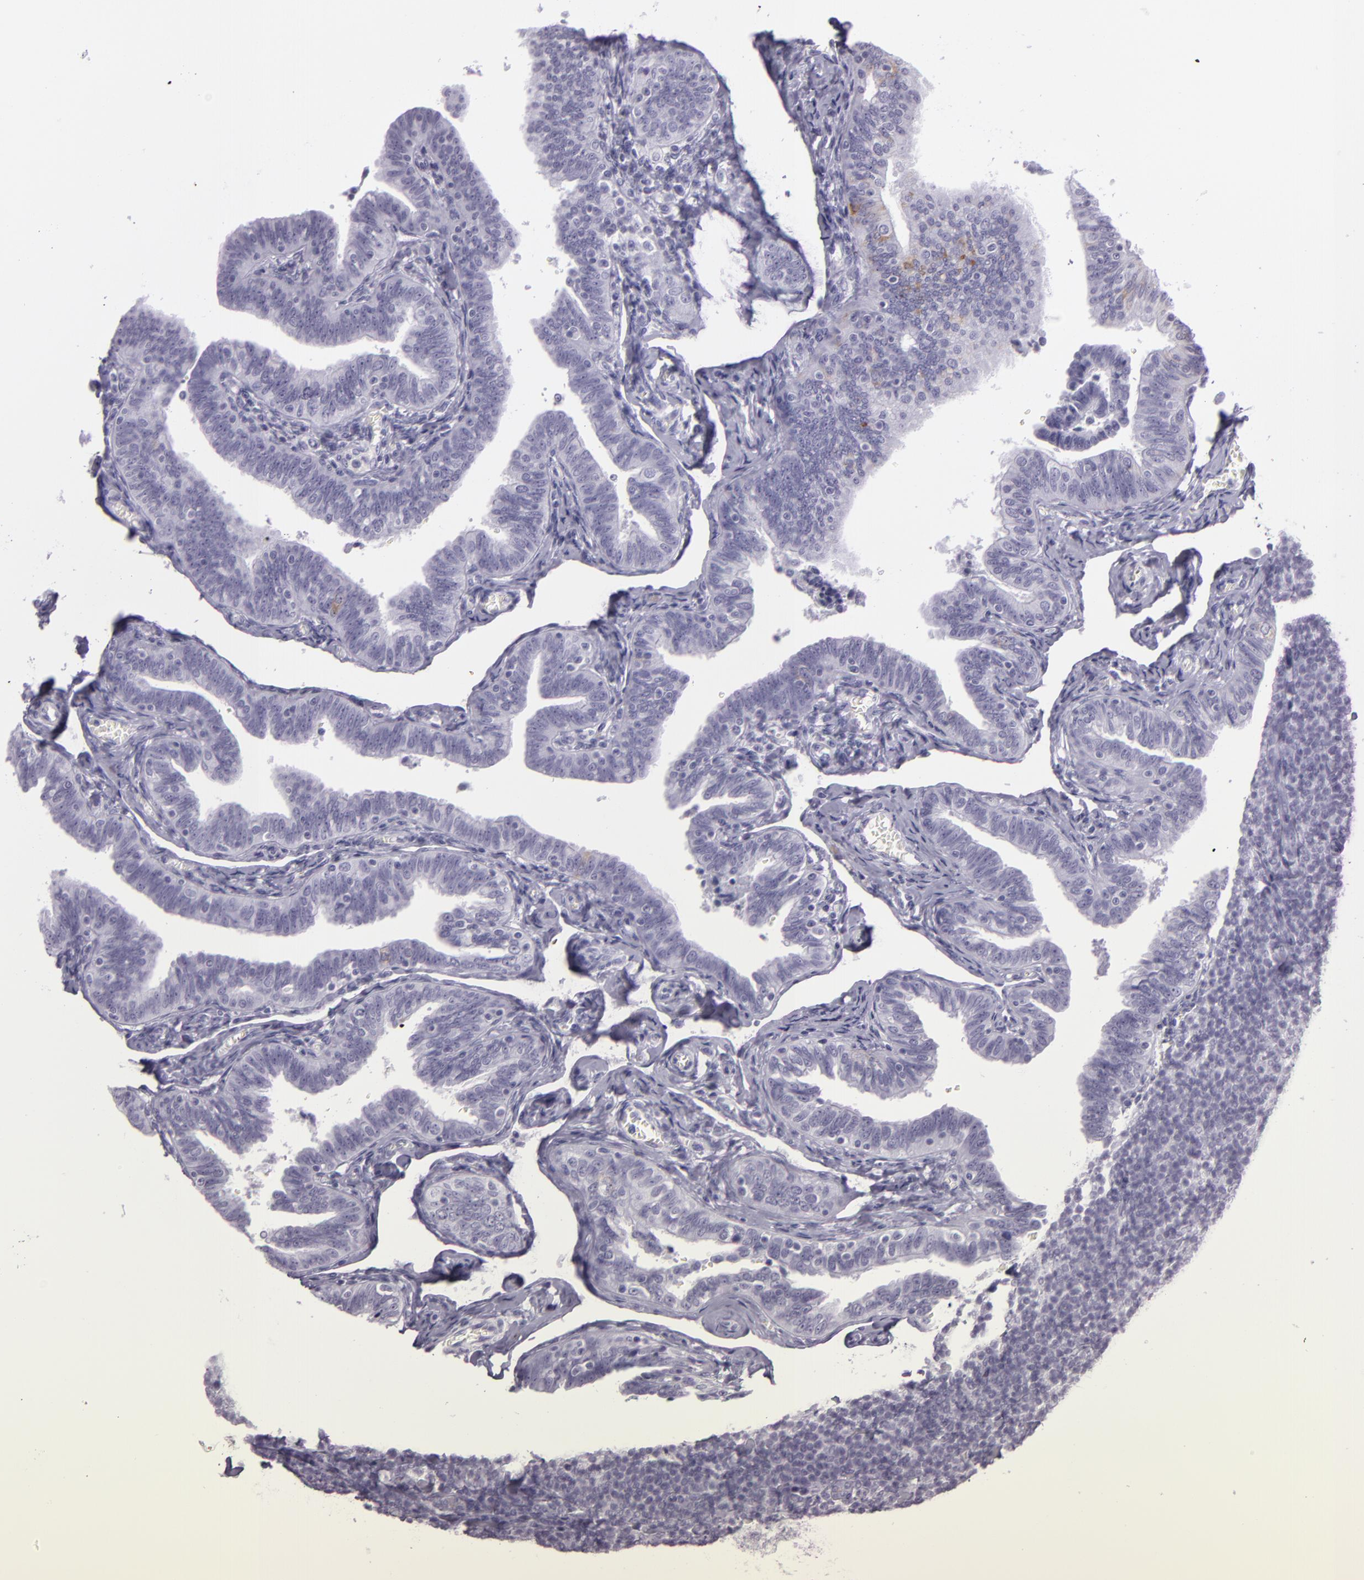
{"staining": {"intensity": "negative", "quantity": "none", "location": "none"}, "tissue": "fallopian tube", "cell_type": "Glandular cells", "image_type": "normal", "snomed": [{"axis": "morphology", "description": "Normal tissue, NOS"}, {"axis": "topography", "description": "Fallopian tube"}, {"axis": "topography", "description": "Ovary"}], "caption": "Fallopian tube was stained to show a protein in brown. There is no significant staining in glandular cells. Brightfield microscopy of immunohistochemistry stained with DAB (brown) and hematoxylin (blue), captured at high magnification.", "gene": "MUC6", "patient": {"sex": "female", "age": 69}}